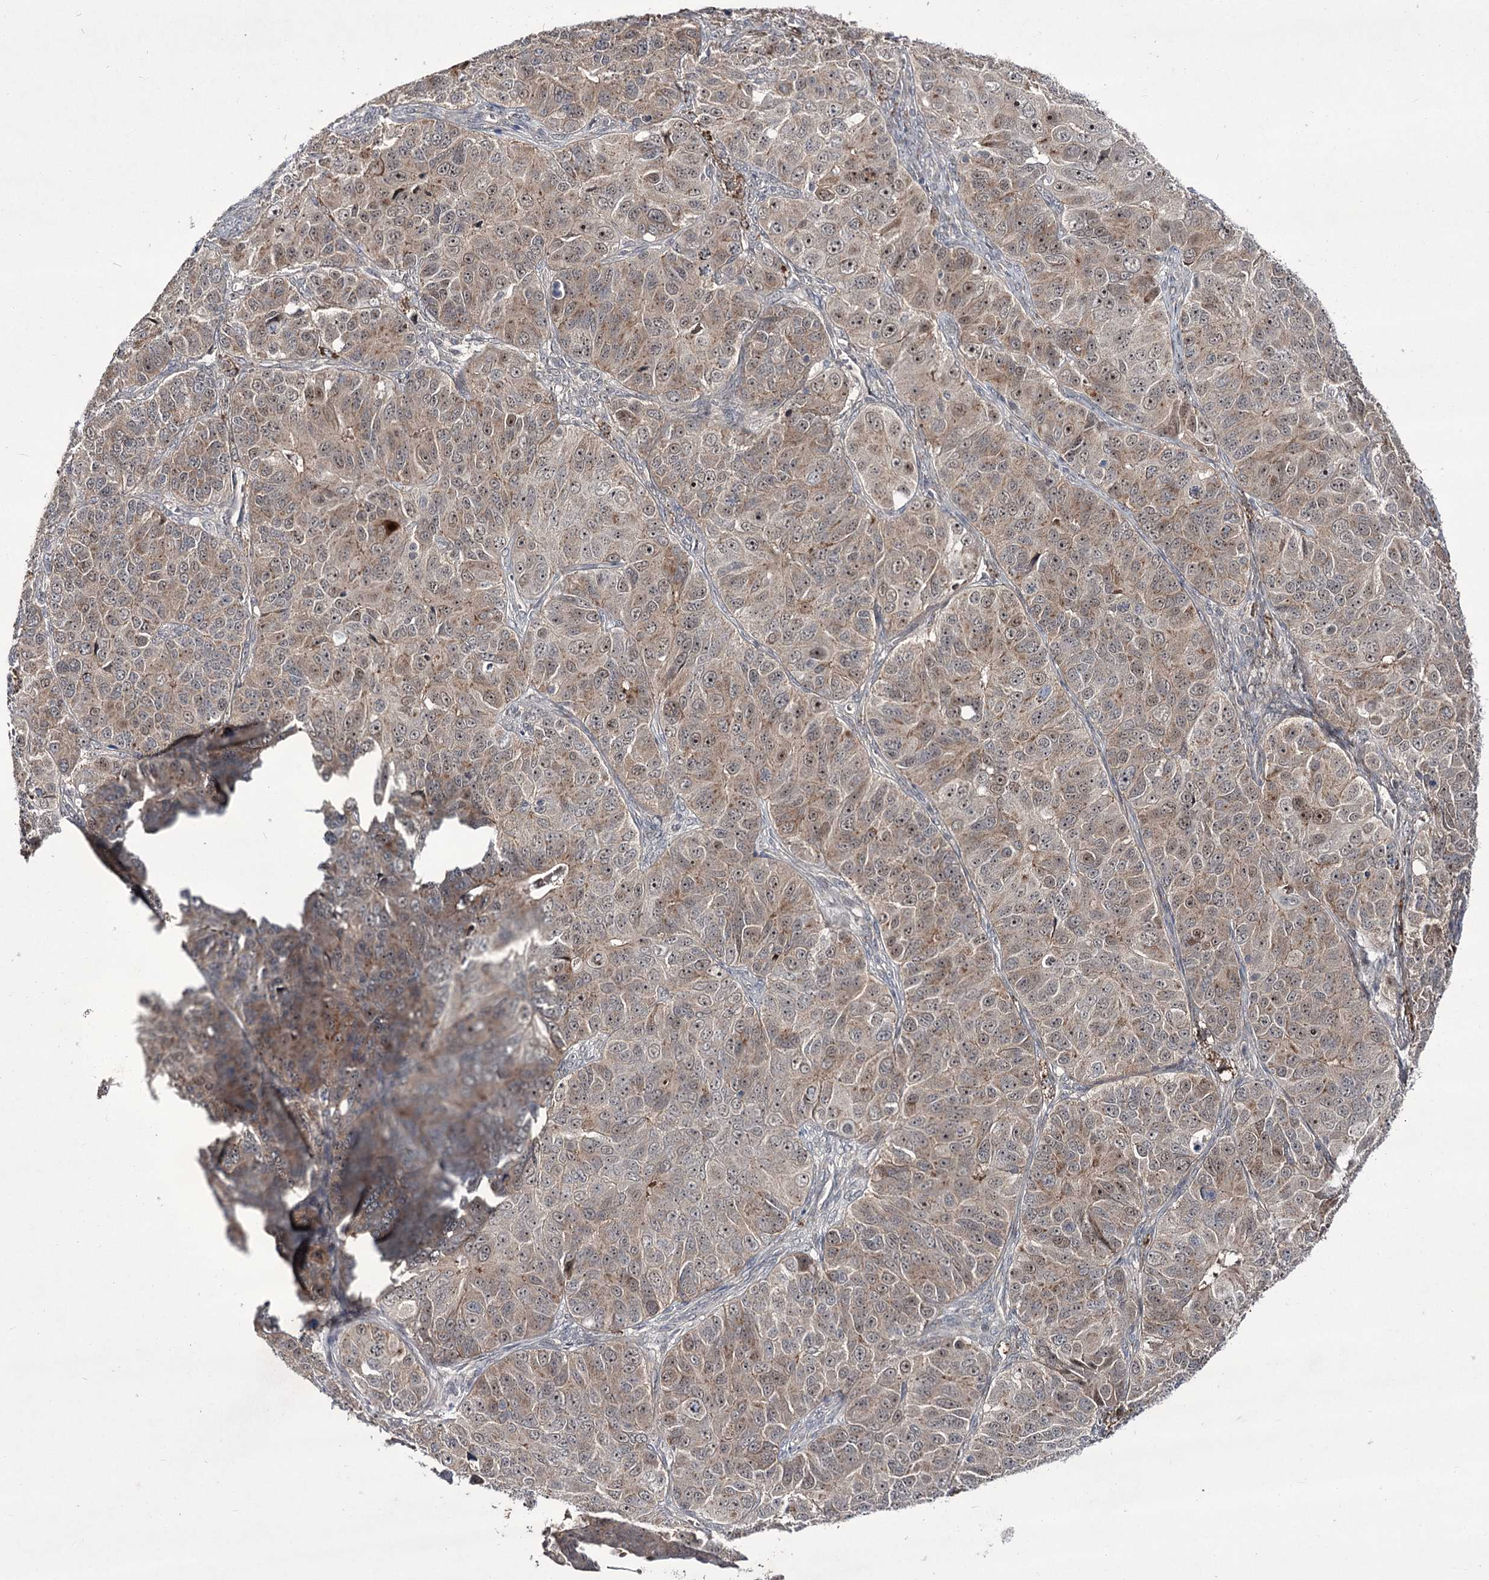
{"staining": {"intensity": "weak", "quantity": ">75%", "location": "cytoplasmic/membranous,nuclear"}, "tissue": "ovarian cancer", "cell_type": "Tumor cells", "image_type": "cancer", "snomed": [{"axis": "morphology", "description": "Carcinoma, endometroid"}, {"axis": "topography", "description": "Ovary"}], "caption": "Weak cytoplasmic/membranous and nuclear protein expression is seen in approximately >75% of tumor cells in ovarian endometroid carcinoma.", "gene": "HOXC11", "patient": {"sex": "female", "age": 51}}